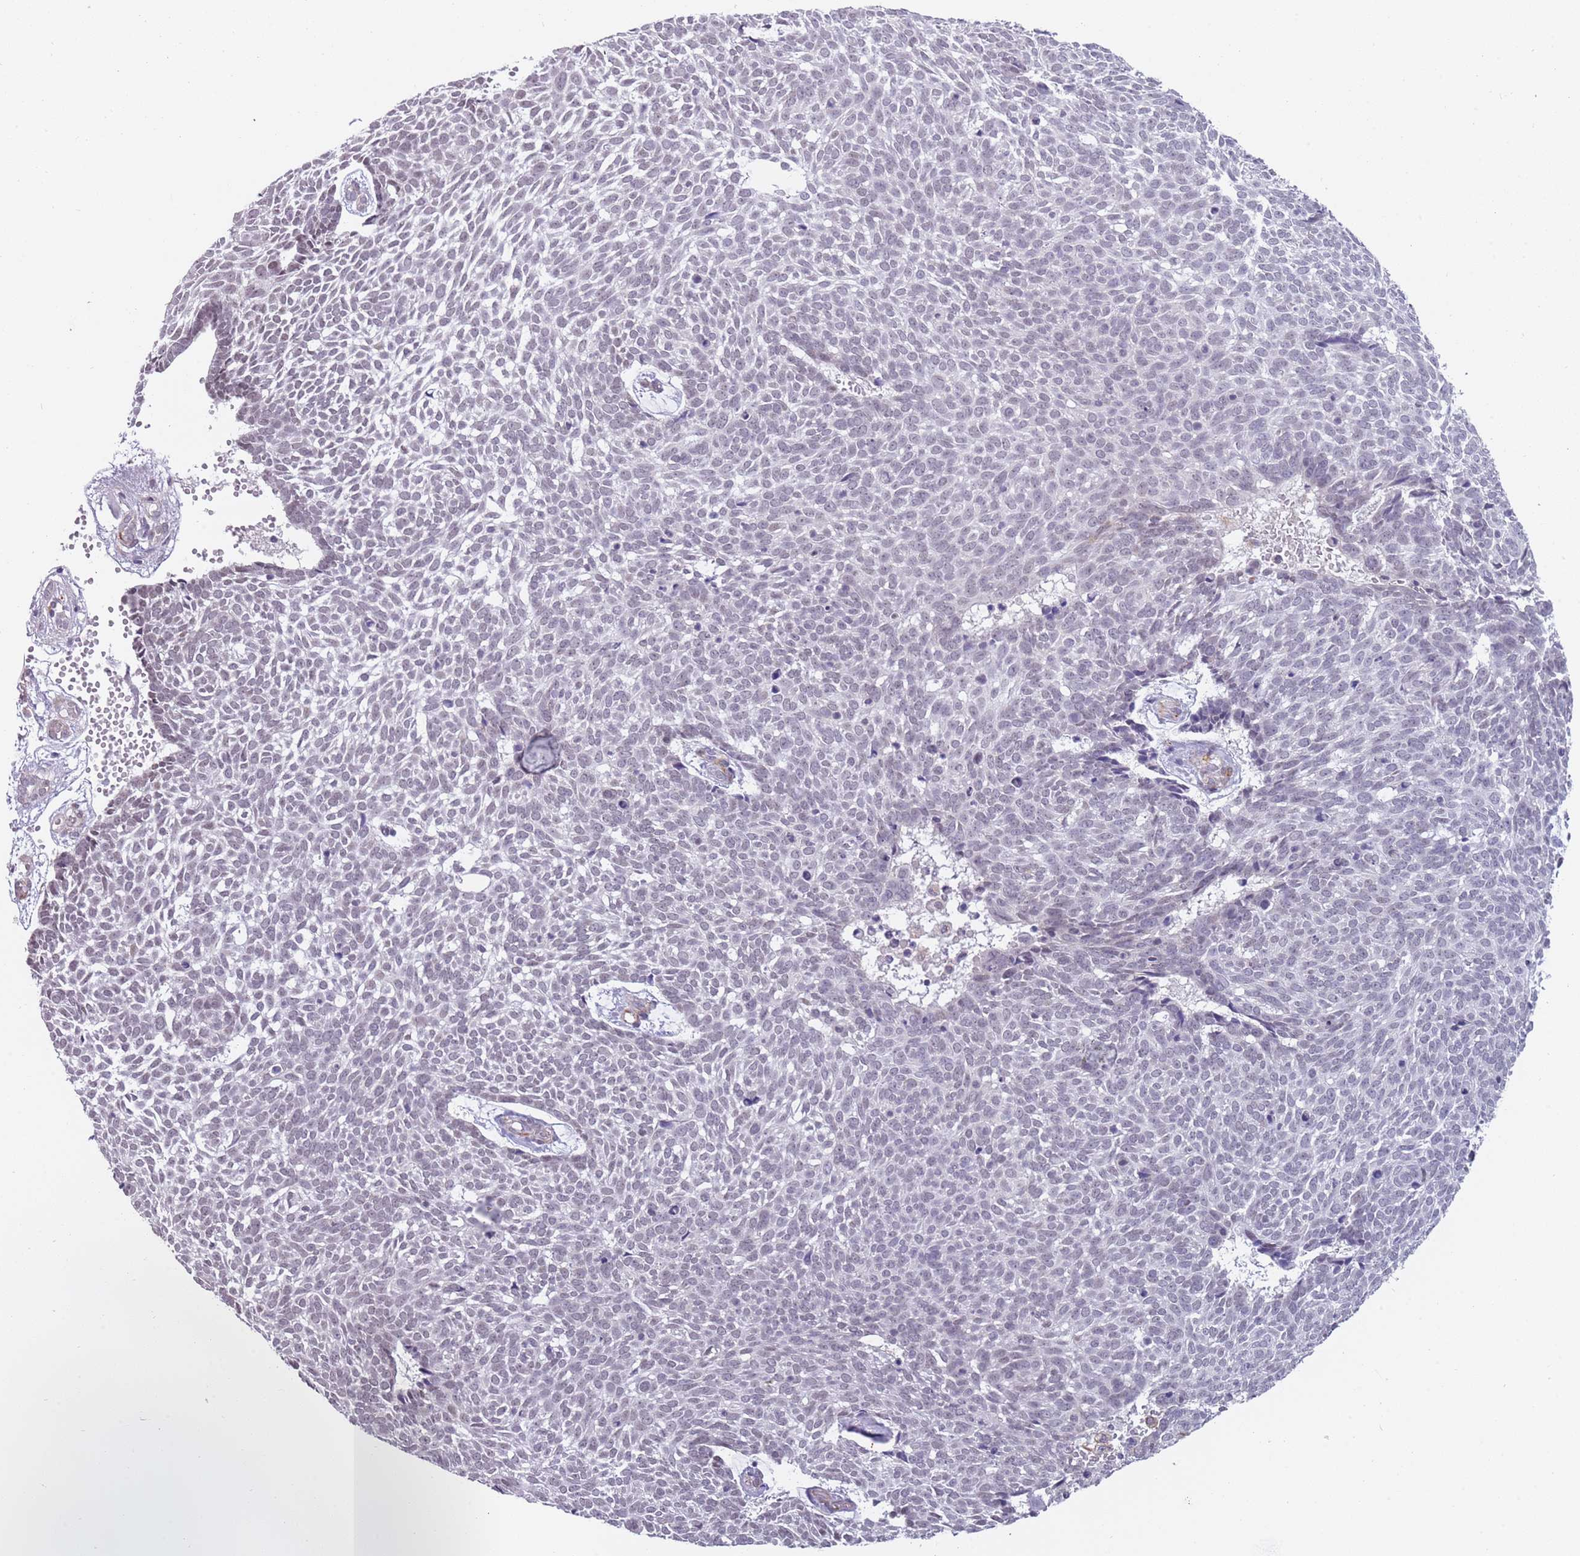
{"staining": {"intensity": "negative", "quantity": "none", "location": "none"}, "tissue": "skin cancer", "cell_type": "Tumor cells", "image_type": "cancer", "snomed": [{"axis": "morphology", "description": "Basal cell carcinoma"}, {"axis": "topography", "description": "Skin"}], "caption": "The image demonstrates no significant positivity in tumor cells of skin cancer (basal cell carcinoma).", "gene": "NBPF3", "patient": {"sex": "male", "age": 61}}